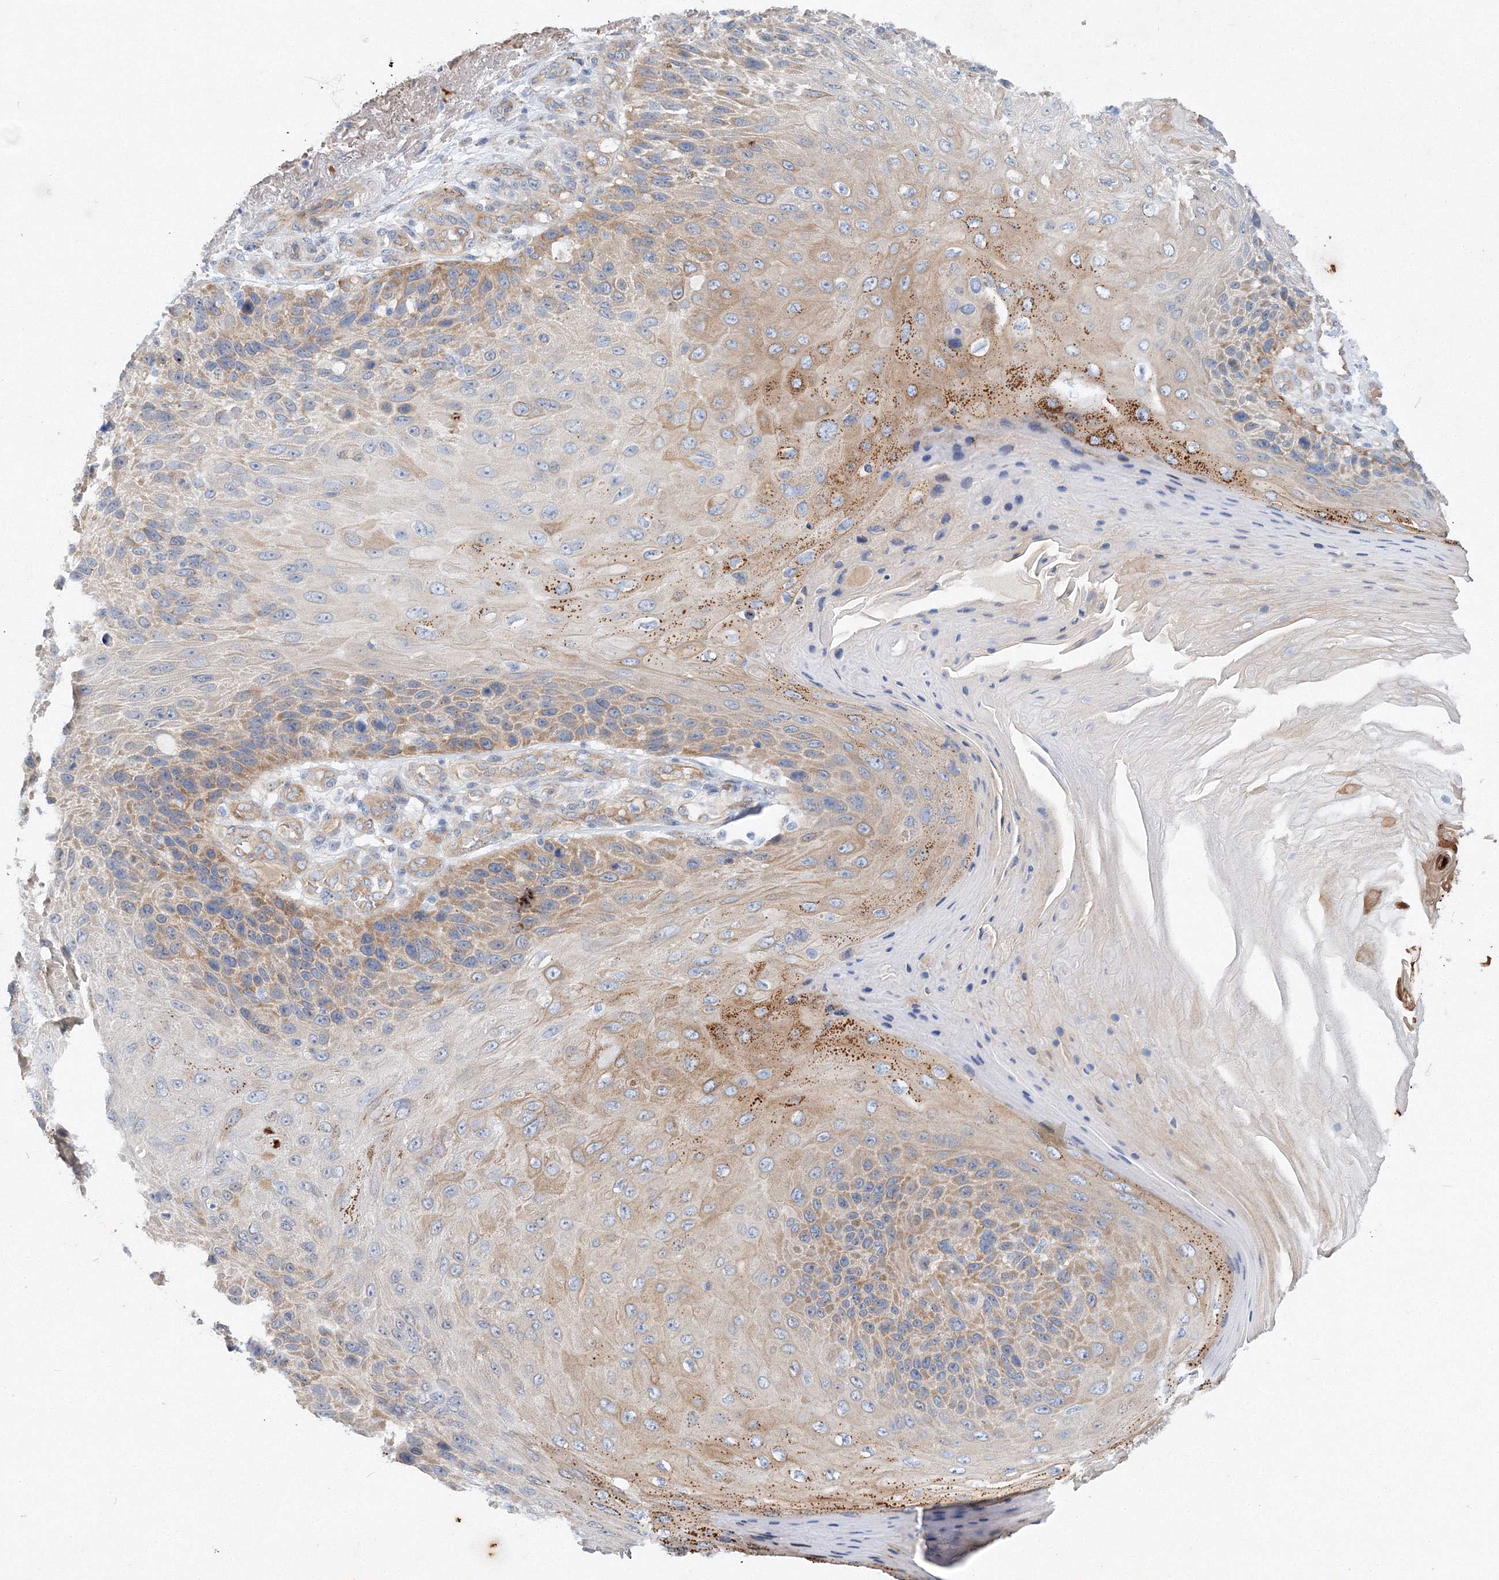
{"staining": {"intensity": "moderate", "quantity": "25%-75%", "location": "cytoplasmic/membranous,nuclear"}, "tissue": "skin cancer", "cell_type": "Tumor cells", "image_type": "cancer", "snomed": [{"axis": "morphology", "description": "Squamous cell carcinoma, NOS"}, {"axis": "topography", "description": "Skin"}], "caption": "An immunohistochemistry (IHC) micrograph of neoplastic tissue is shown. Protein staining in brown labels moderate cytoplasmic/membranous and nuclear positivity in skin squamous cell carcinoma within tumor cells.", "gene": "TANC1", "patient": {"sex": "female", "age": 88}}